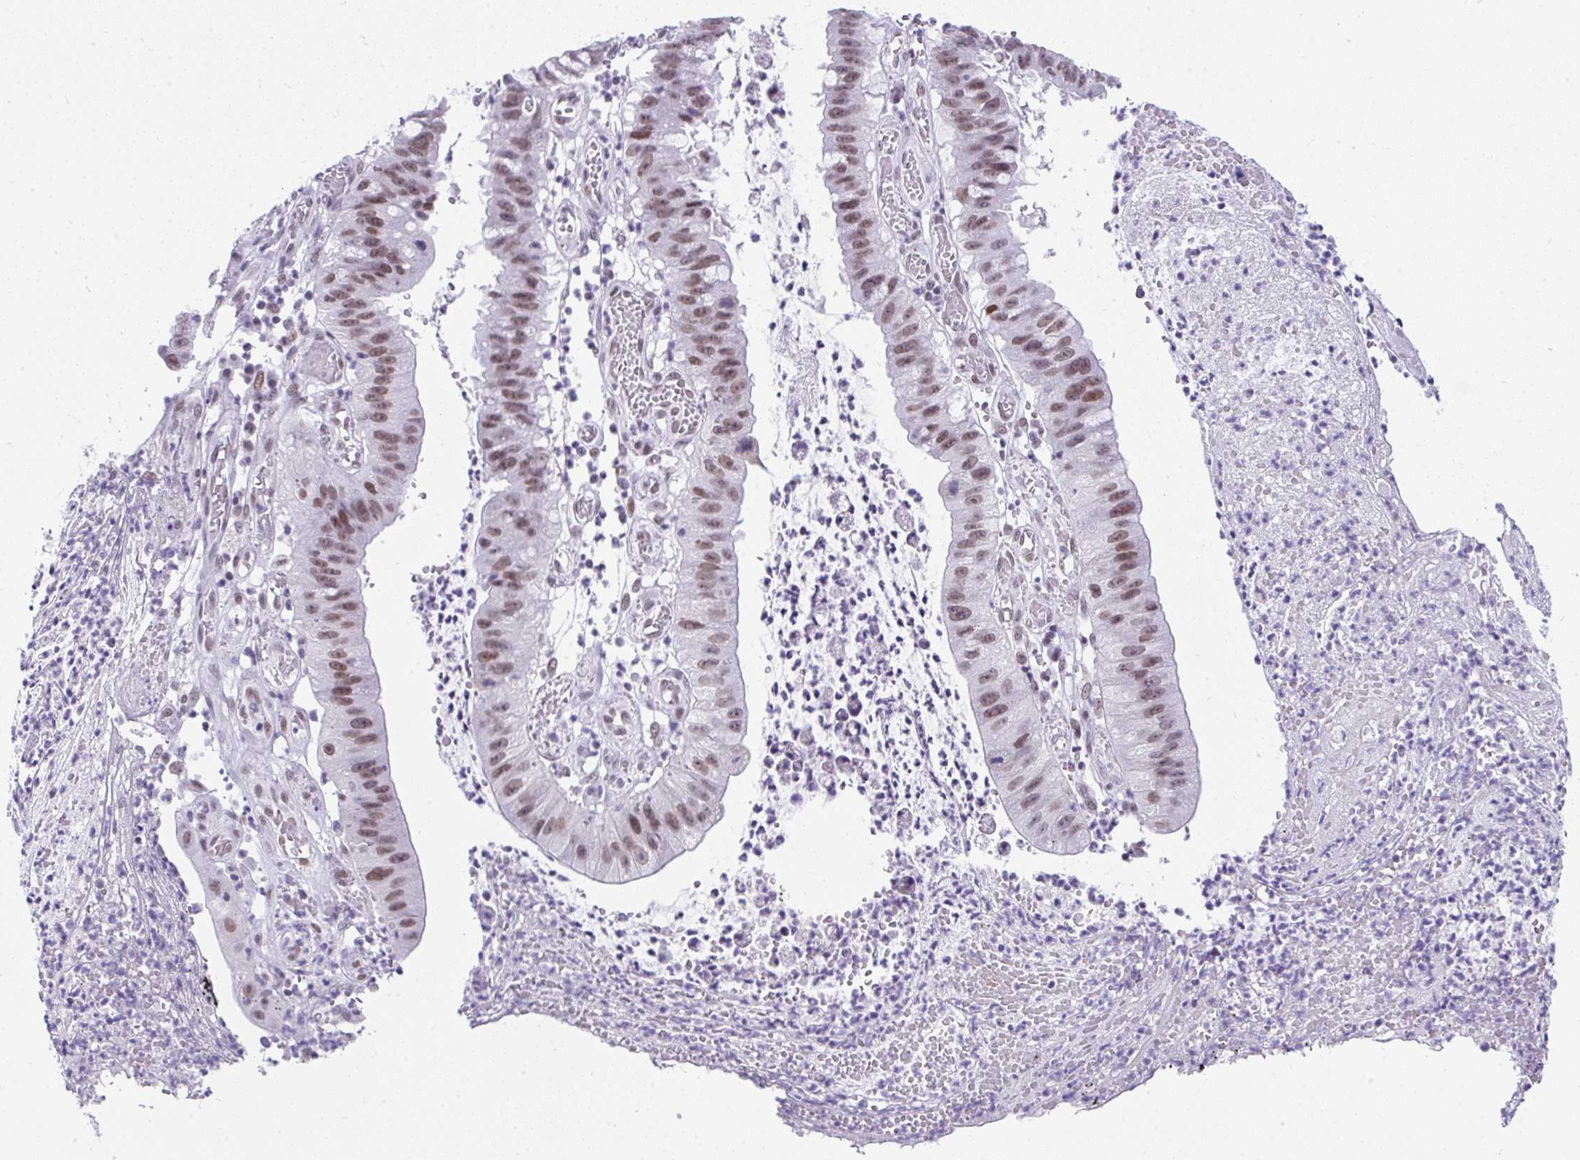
{"staining": {"intensity": "moderate", "quantity": ">75%", "location": "nuclear"}, "tissue": "stomach cancer", "cell_type": "Tumor cells", "image_type": "cancer", "snomed": [{"axis": "morphology", "description": "Adenocarcinoma, NOS"}, {"axis": "topography", "description": "Stomach"}], "caption": "Adenocarcinoma (stomach) stained with a brown dye shows moderate nuclear positive staining in about >75% of tumor cells.", "gene": "PLCXD2", "patient": {"sex": "male", "age": 59}}